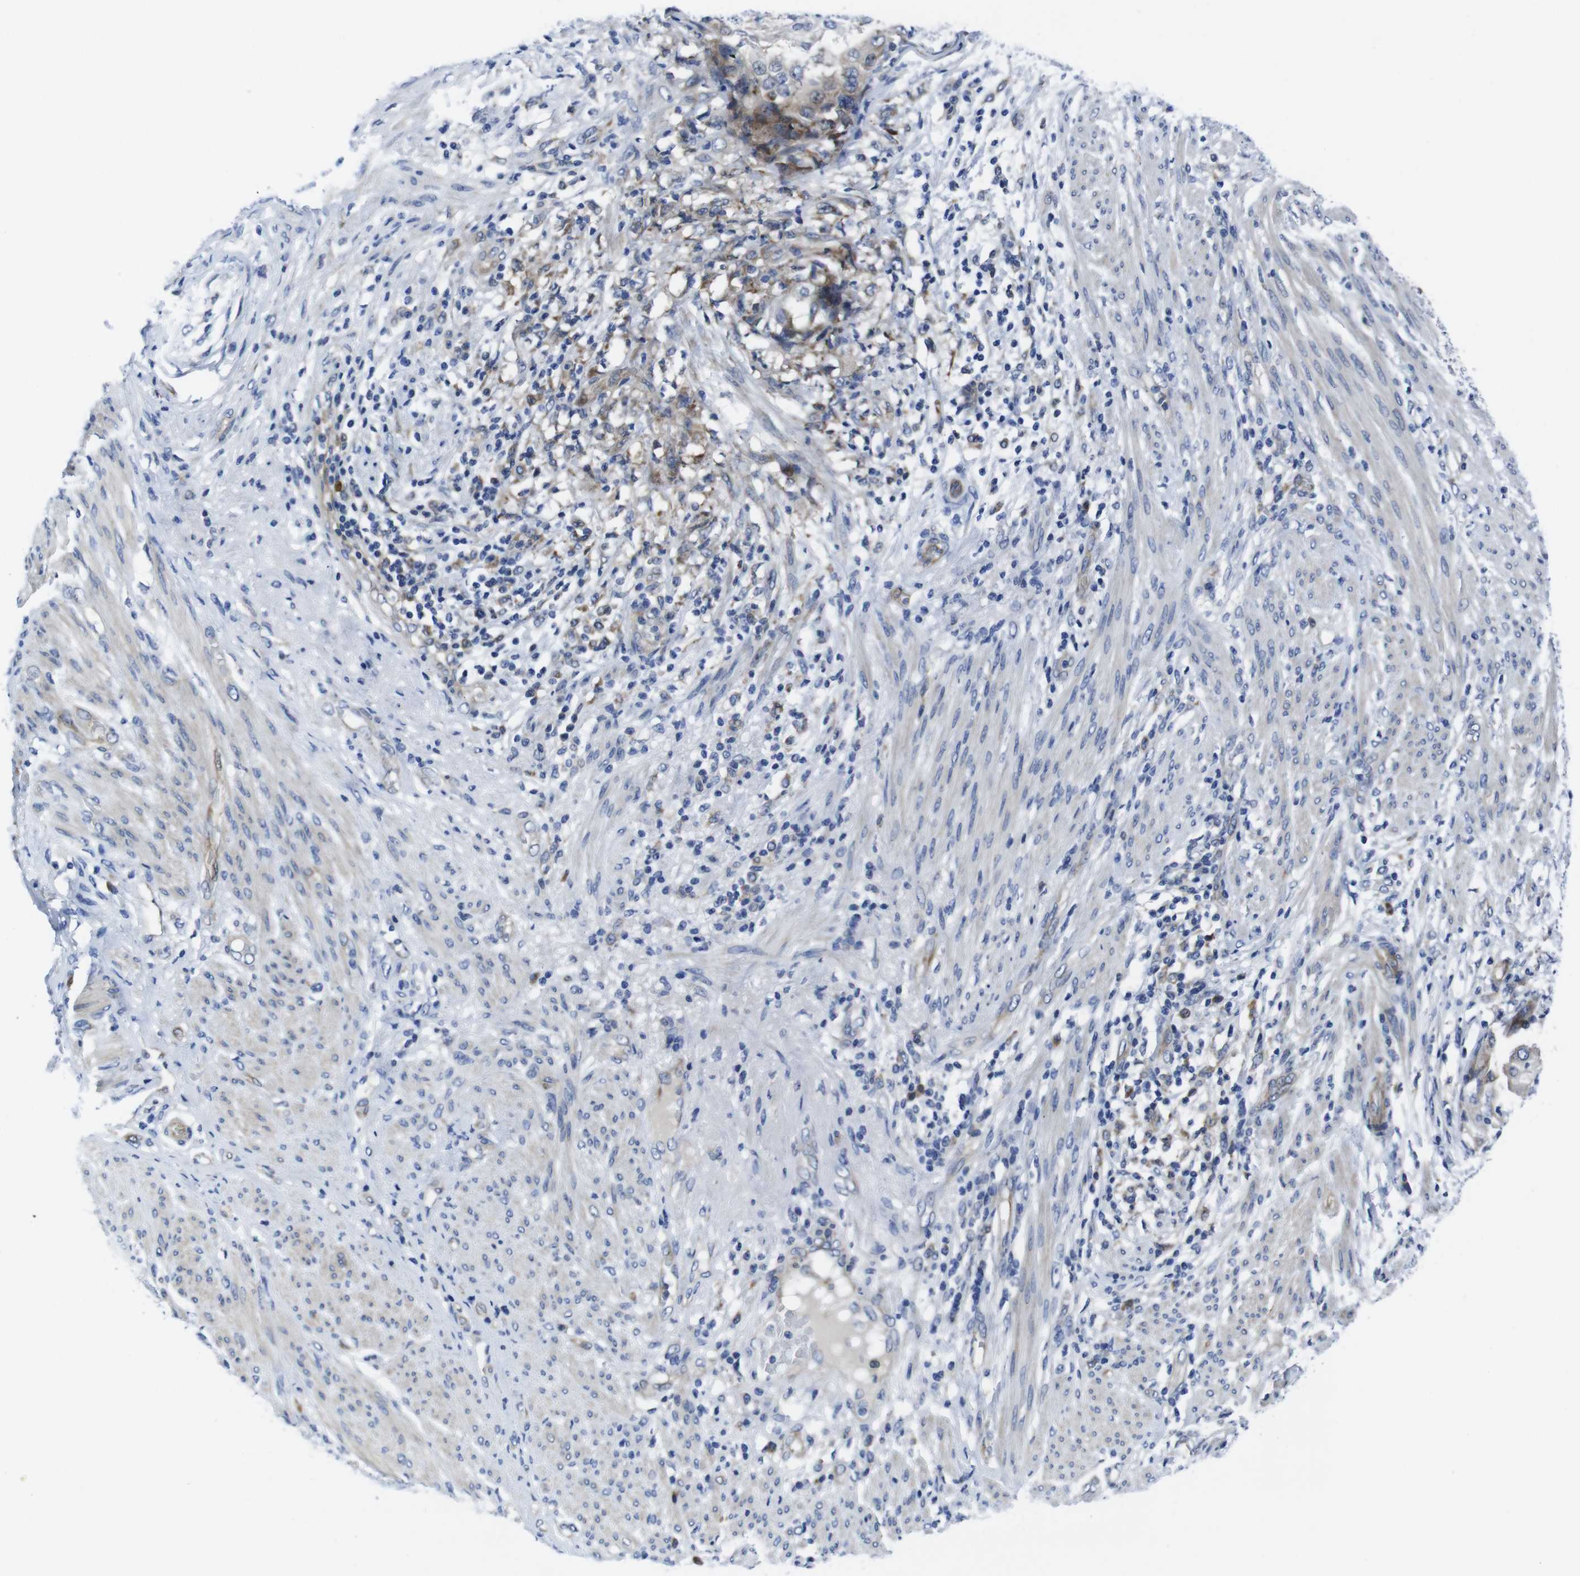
{"staining": {"intensity": "weak", "quantity": "25%-75%", "location": "cytoplasmic/membranous"}, "tissue": "endometrial cancer", "cell_type": "Tumor cells", "image_type": "cancer", "snomed": [{"axis": "morphology", "description": "Adenocarcinoma, NOS"}, {"axis": "topography", "description": "Endometrium"}], "caption": "Tumor cells reveal low levels of weak cytoplasmic/membranous positivity in about 25%-75% of cells in adenocarcinoma (endometrial).", "gene": "EIF4A1", "patient": {"sex": "female", "age": 85}}